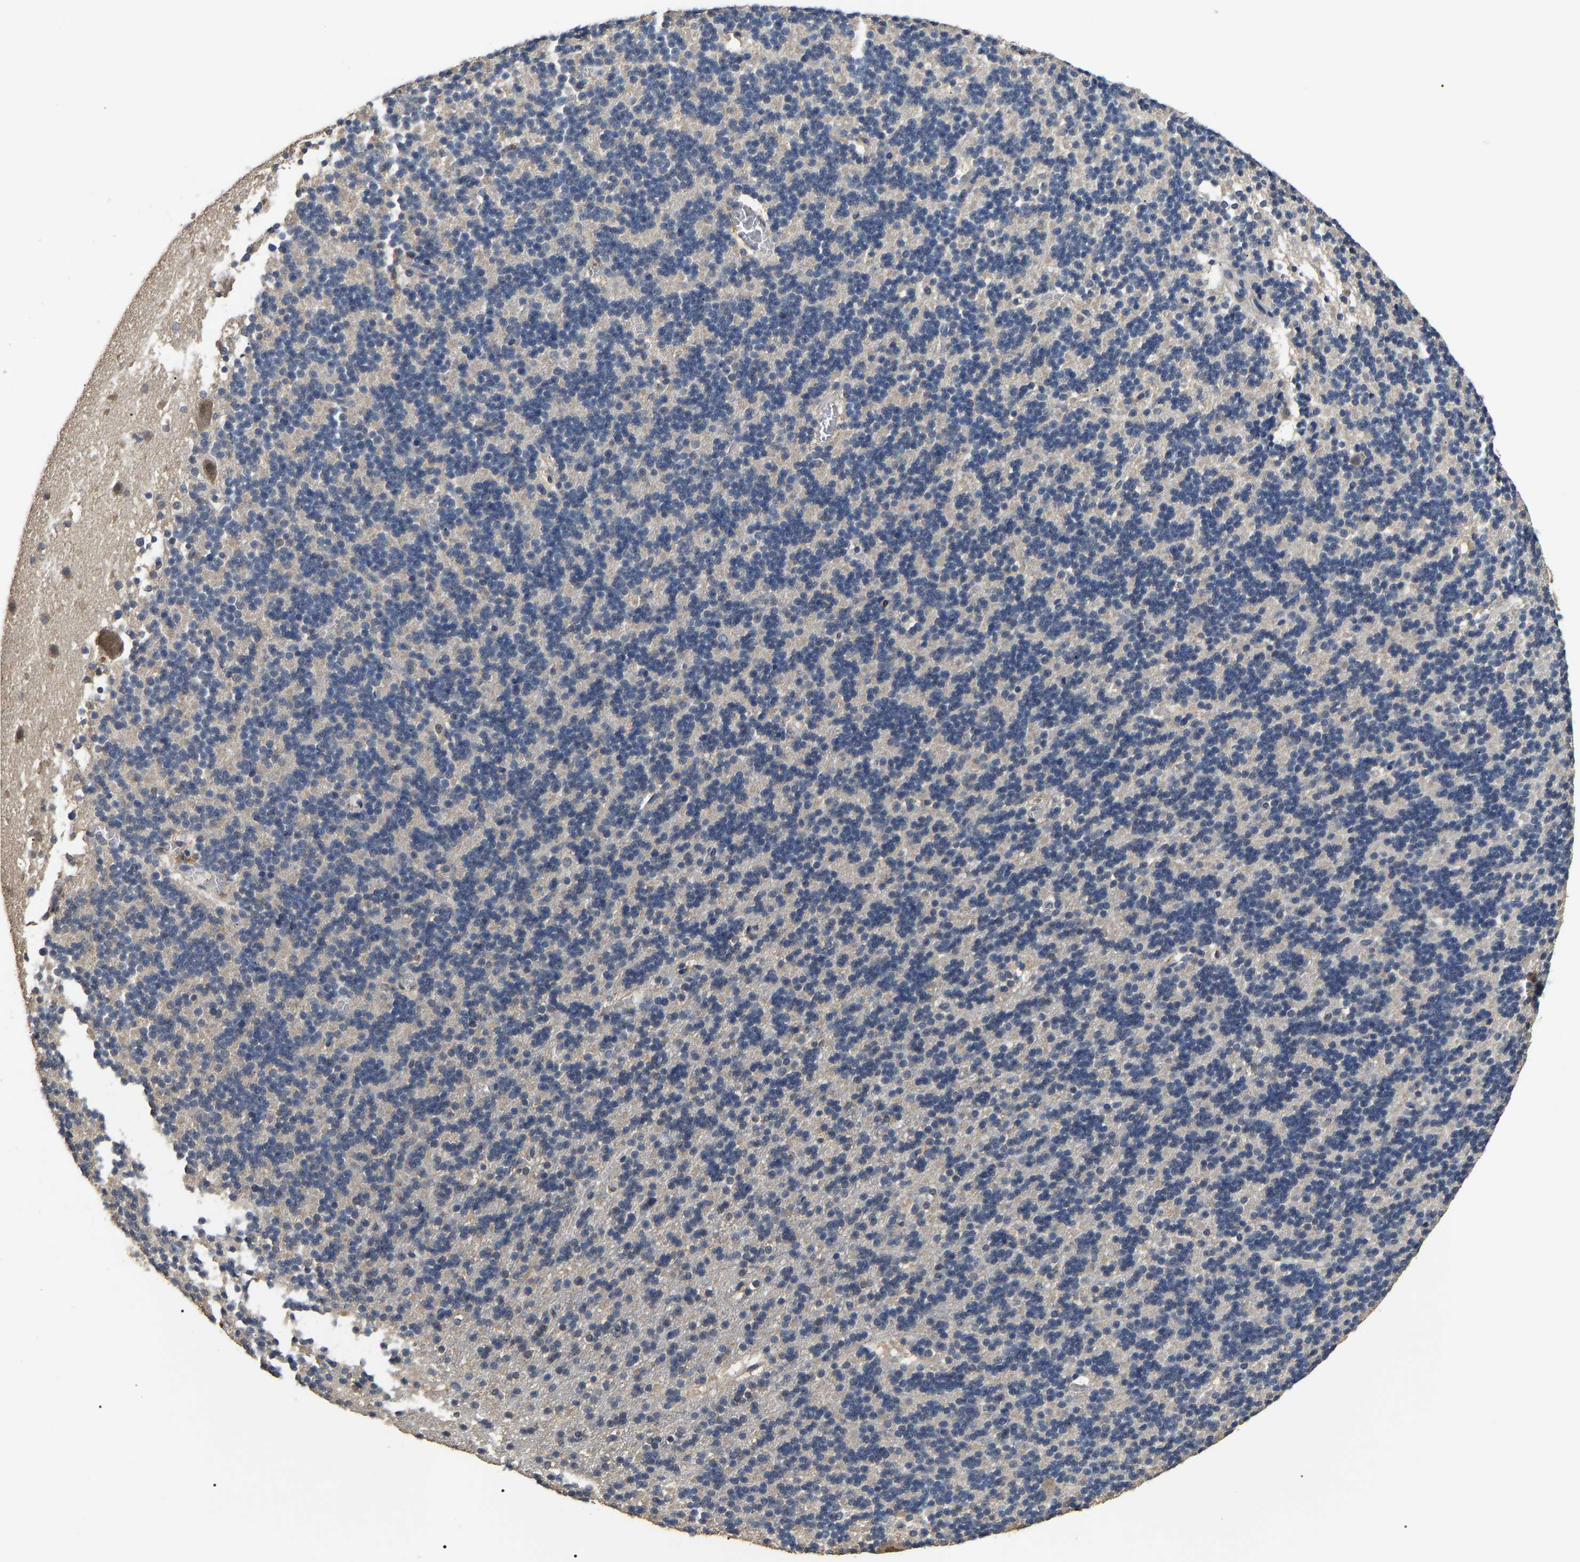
{"staining": {"intensity": "negative", "quantity": "none", "location": "none"}, "tissue": "cerebellum", "cell_type": "Cells in granular layer", "image_type": "normal", "snomed": [{"axis": "morphology", "description": "Normal tissue, NOS"}, {"axis": "topography", "description": "Cerebellum"}], "caption": "This is an immunohistochemistry (IHC) image of normal cerebellum. There is no staining in cells in granular layer.", "gene": "PSMD8", "patient": {"sex": "male", "age": 45}}